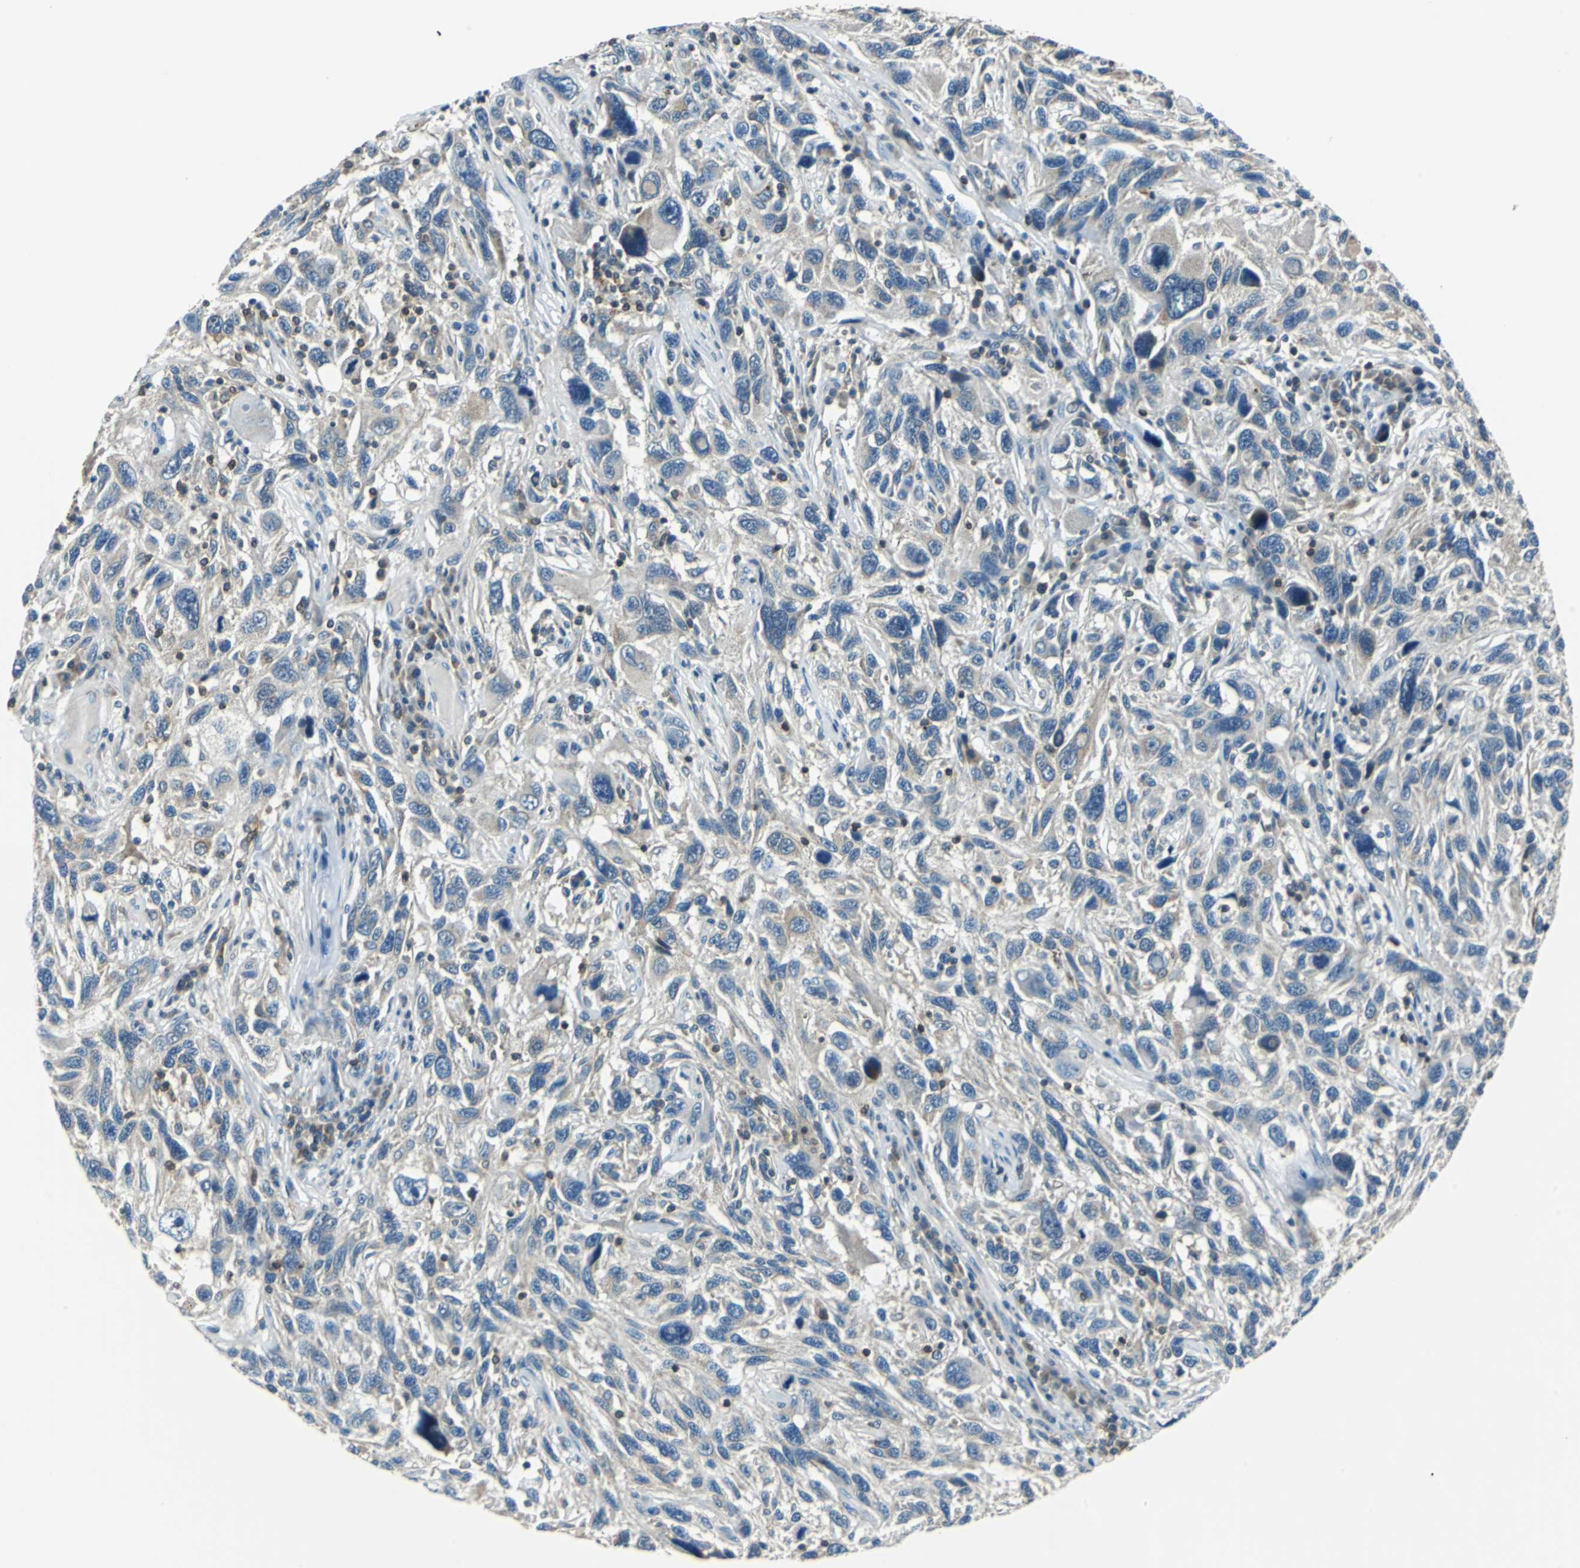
{"staining": {"intensity": "weak", "quantity": "25%-75%", "location": "cytoplasmic/membranous"}, "tissue": "melanoma", "cell_type": "Tumor cells", "image_type": "cancer", "snomed": [{"axis": "morphology", "description": "Malignant melanoma, NOS"}, {"axis": "topography", "description": "Skin"}], "caption": "The photomicrograph demonstrates staining of melanoma, revealing weak cytoplasmic/membranous protein expression (brown color) within tumor cells.", "gene": "CPA3", "patient": {"sex": "male", "age": 53}}